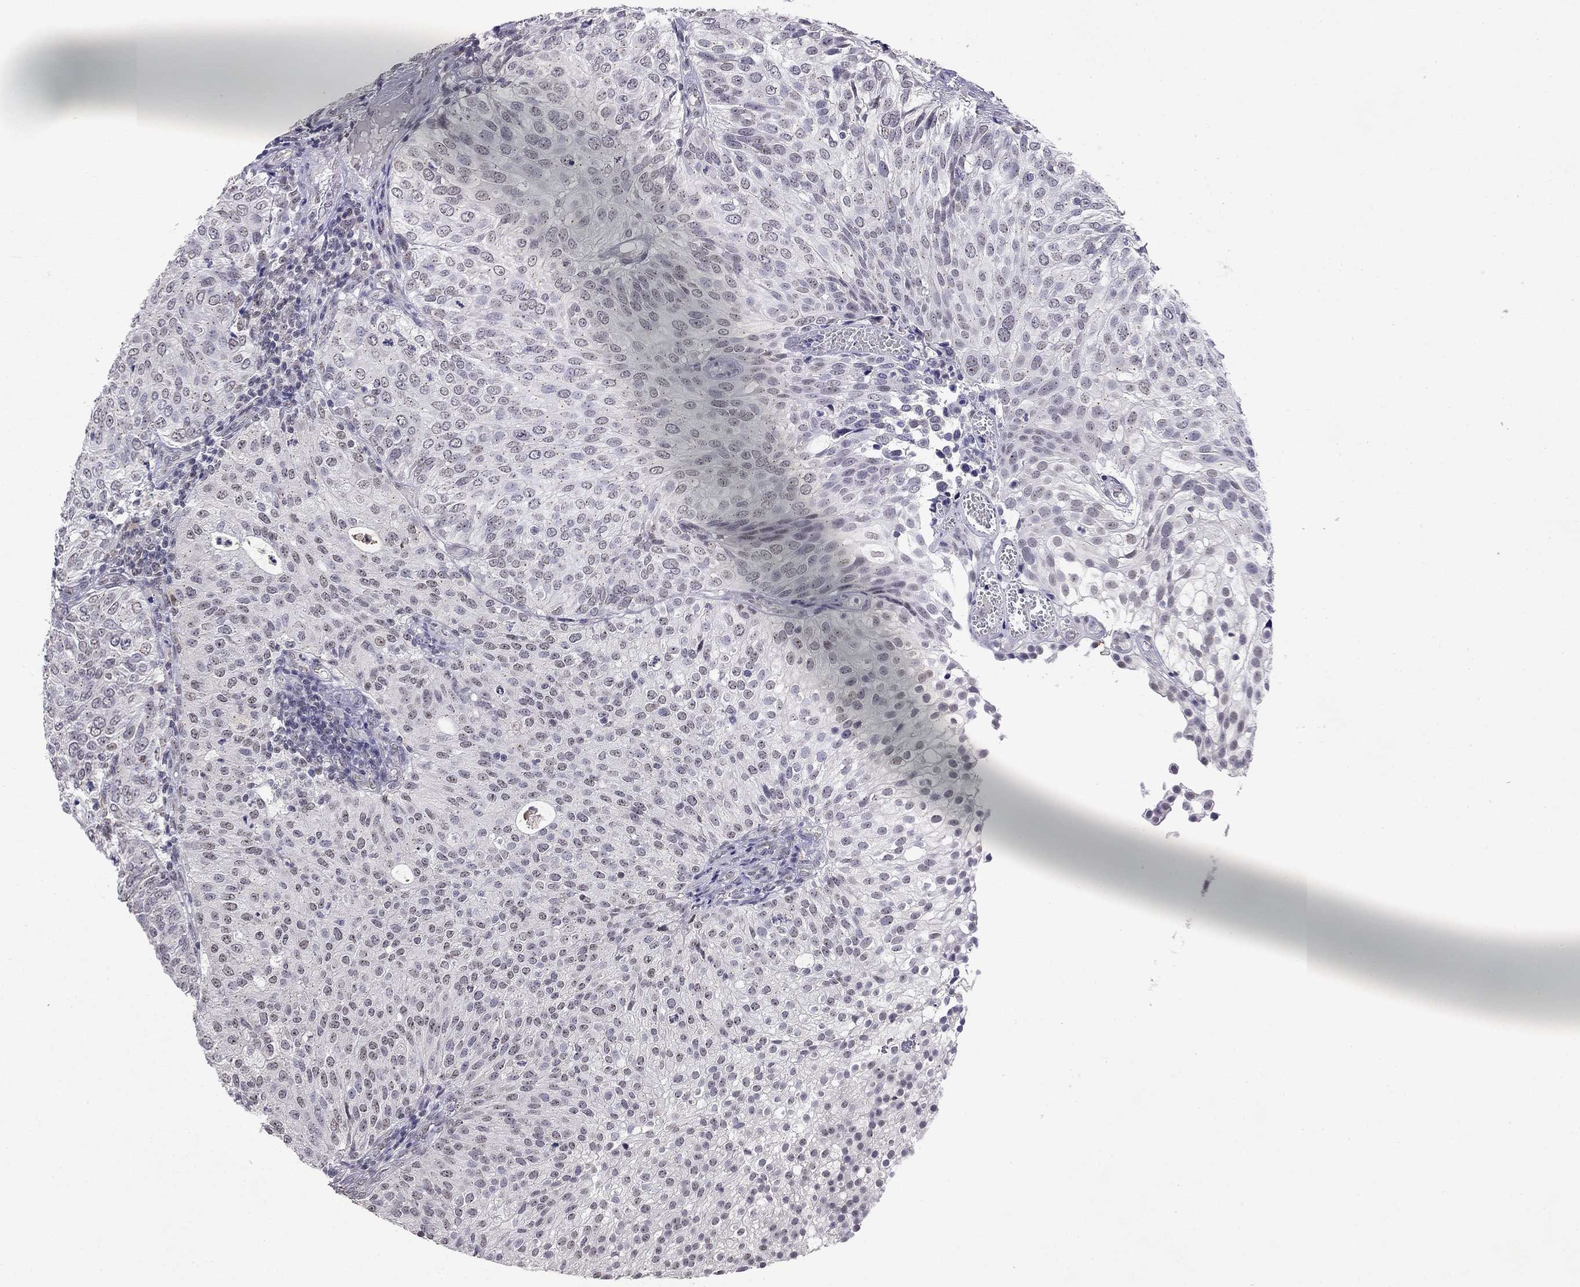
{"staining": {"intensity": "negative", "quantity": "none", "location": "none"}, "tissue": "urothelial cancer", "cell_type": "Tumor cells", "image_type": "cancer", "snomed": [{"axis": "morphology", "description": "Urothelial carcinoma, High grade"}, {"axis": "topography", "description": "Urinary bladder"}], "caption": "There is no significant staining in tumor cells of urothelial cancer. The staining was performed using DAB to visualize the protein expression in brown, while the nuclei were stained in blue with hematoxylin (Magnification: 20x).", "gene": "WNK3", "patient": {"sex": "female", "age": 79}}